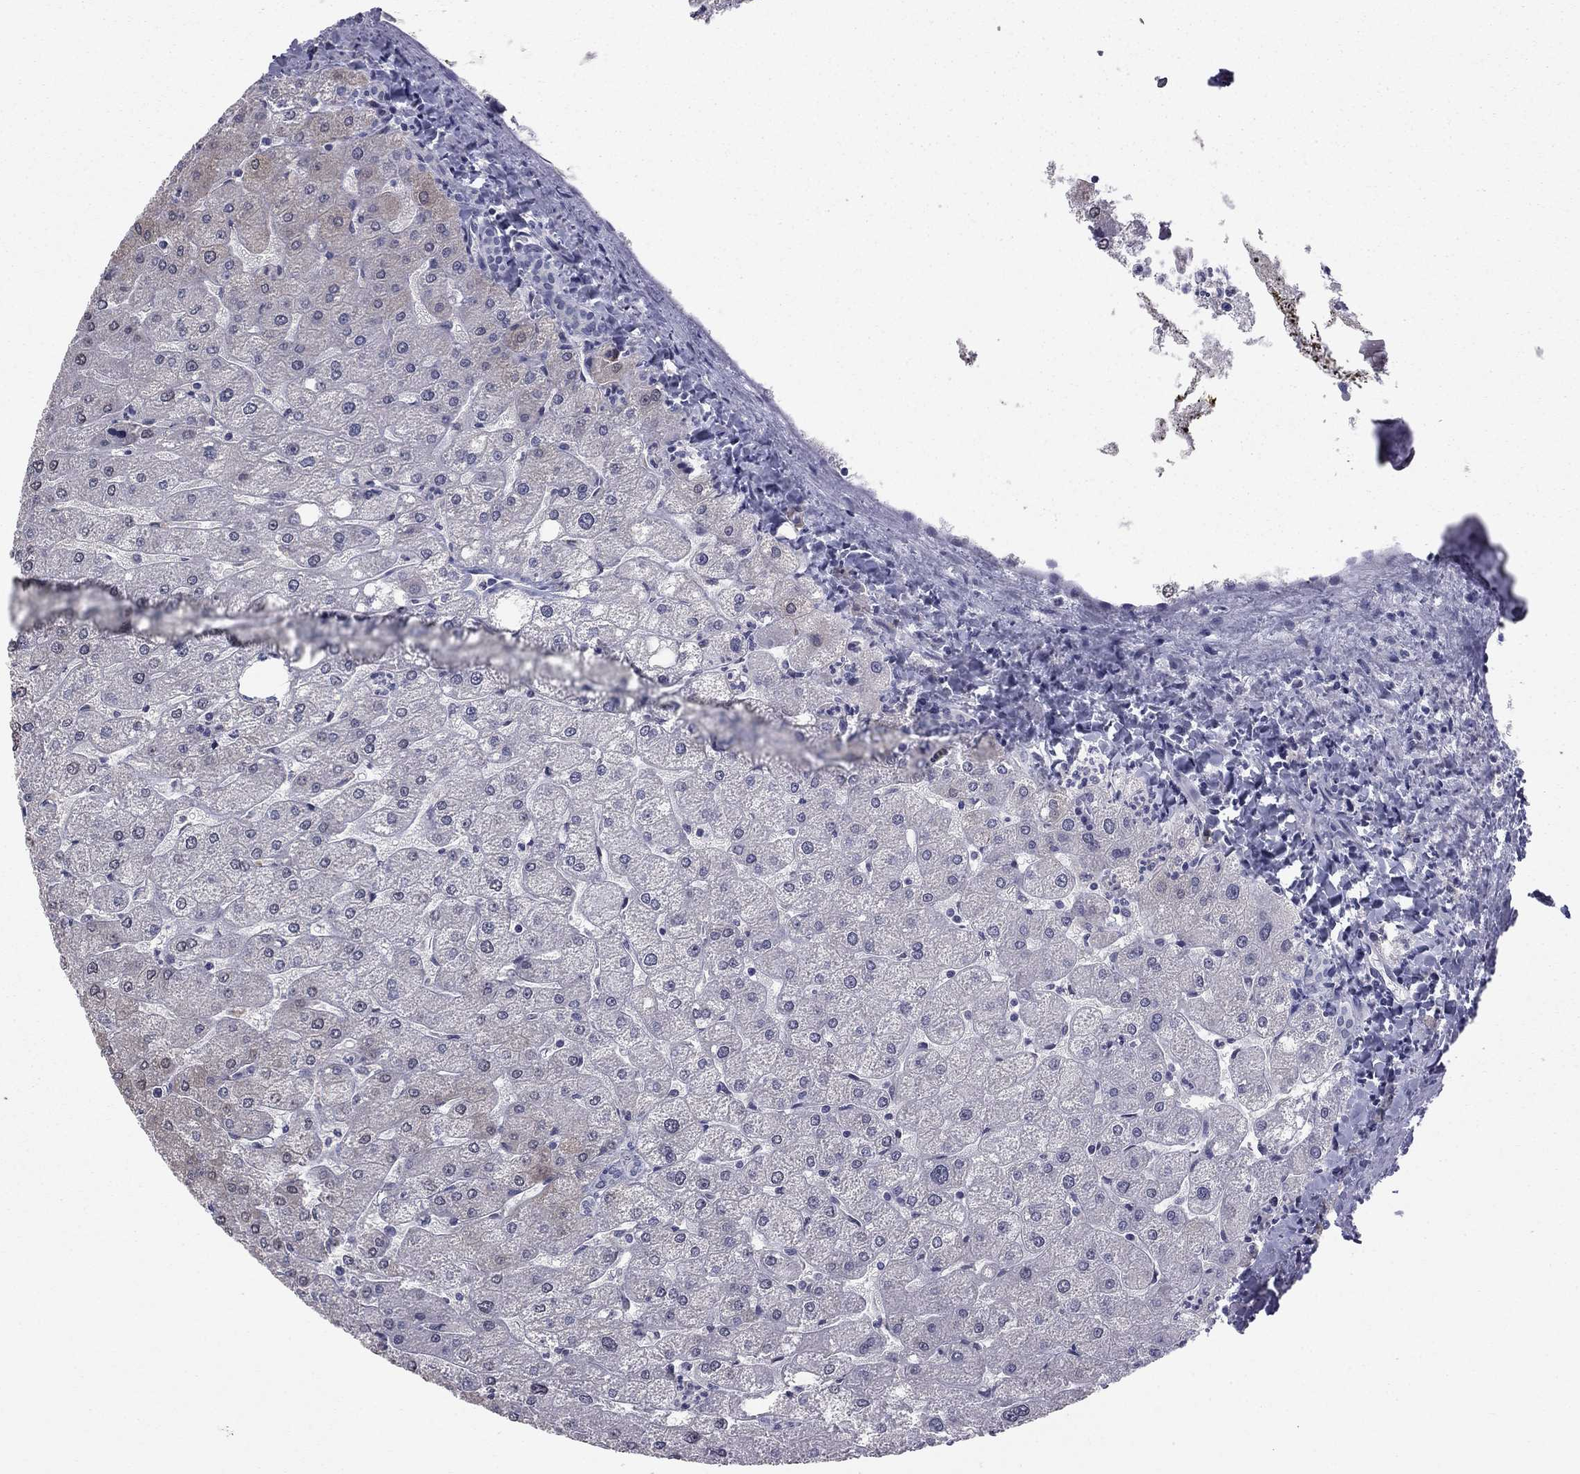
{"staining": {"intensity": "negative", "quantity": "none", "location": "none"}, "tissue": "liver", "cell_type": "Cholangiocytes", "image_type": "normal", "snomed": [{"axis": "morphology", "description": "Normal tissue, NOS"}, {"axis": "topography", "description": "Liver"}], "caption": "The immunohistochemistry (IHC) image has no significant positivity in cholangiocytes of liver. (Stains: DAB (3,3'-diaminobenzidine) immunohistochemistry with hematoxylin counter stain, Microscopy: brightfield microscopy at high magnification).", "gene": "PRRT2", "patient": {"sex": "male", "age": 67}}